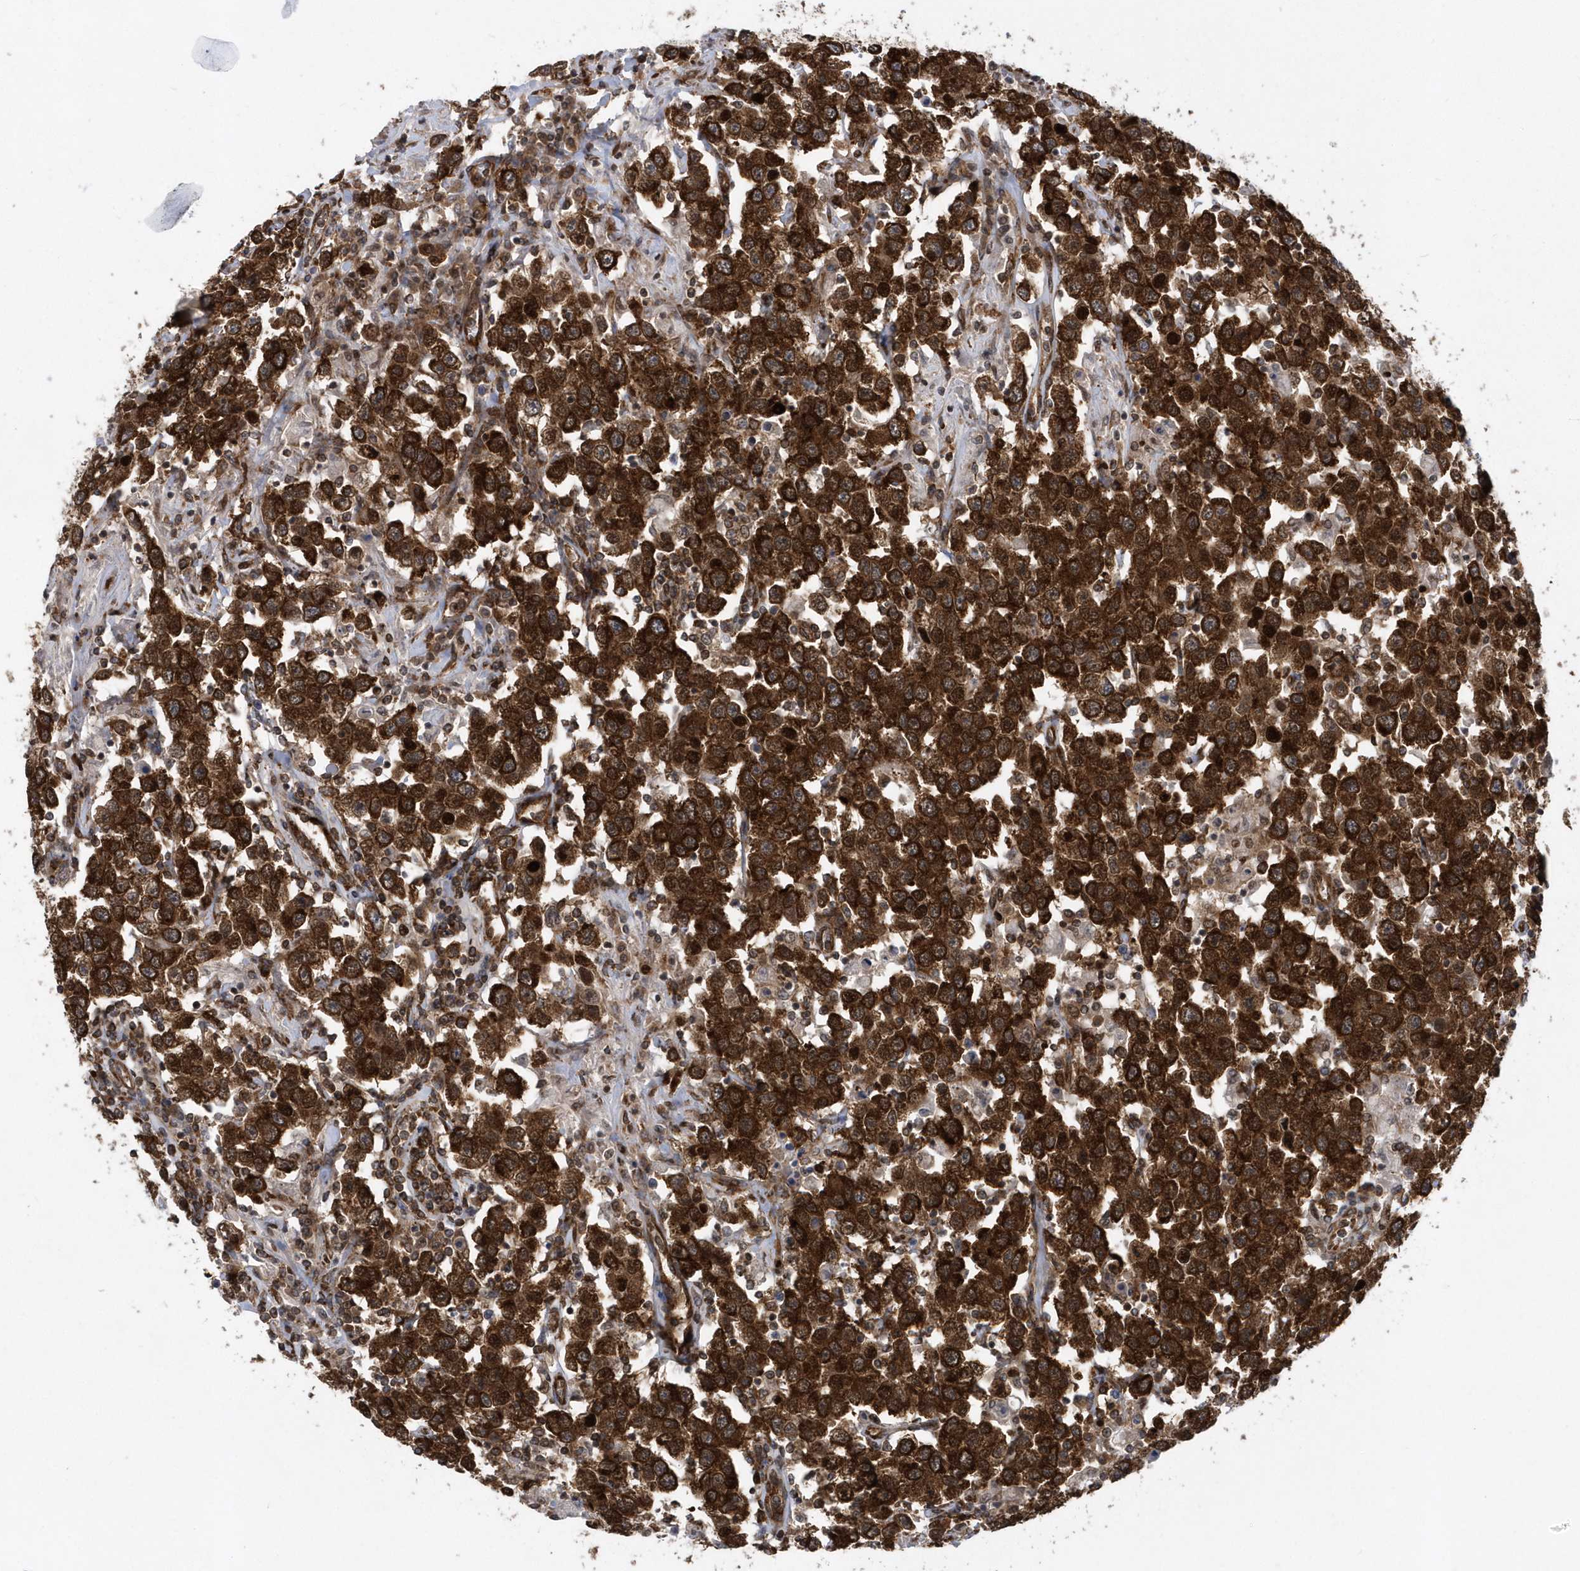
{"staining": {"intensity": "strong", "quantity": ">75%", "location": "cytoplasmic/membranous"}, "tissue": "testis cancer", "cell_type": "Tumor cells", "image_type": "cancer", "snomed": [{"axis": "morphology", "description": "Seminoma, NOS"}, {"axis": "topography", "description": "Testis"}], "caption": "Seminoma (testis) was stained to show a protein in brown. There is high levels of strong cytoplasmic/membranous expression in approximately >75% of tumor cells. (DAB (3,3'-diaminobenzidine) IHC, brown staining for protein, blue staining for nuclei).", "gene": "PHF1", "patient": {"sex": "male", "age": 41}}